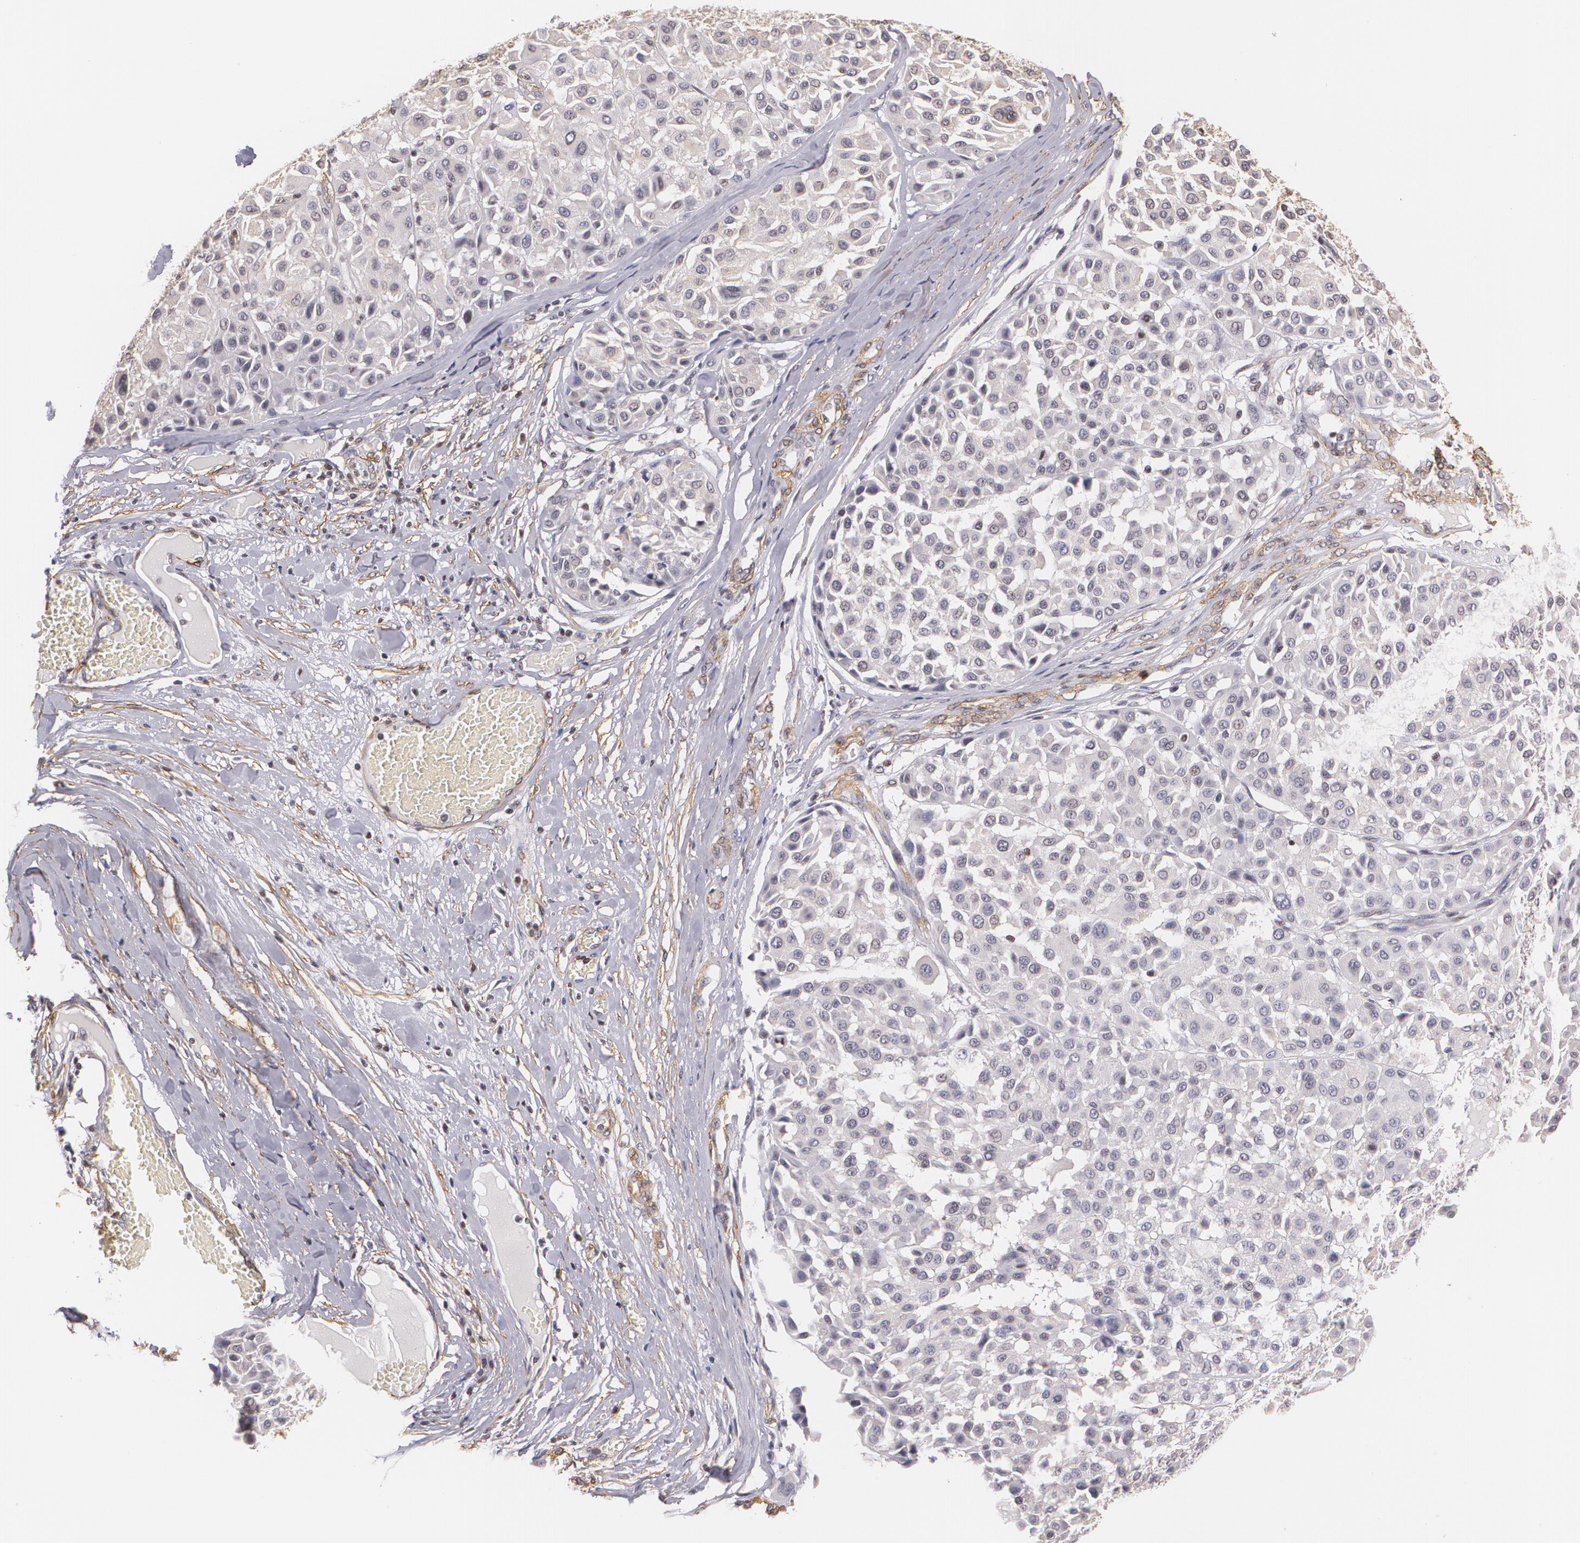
{"staining": {"intensity": "negative", "quantity": "none", "location": "none"}, "tissue": "melanoma", "cell_type": "Tumor cells", "image_type": "cancer", "snomed": [{"axis": "morphology", "description": "Malignant melanoma, Metastatic site"}, {"axis": "topography", "description": "Soft tissue"}], "caption": "Image shows no protein expression in tumor cells of melanoma tissue.", "gene": "VAMP1", "patient": {"sex": "male", "age": 41}}